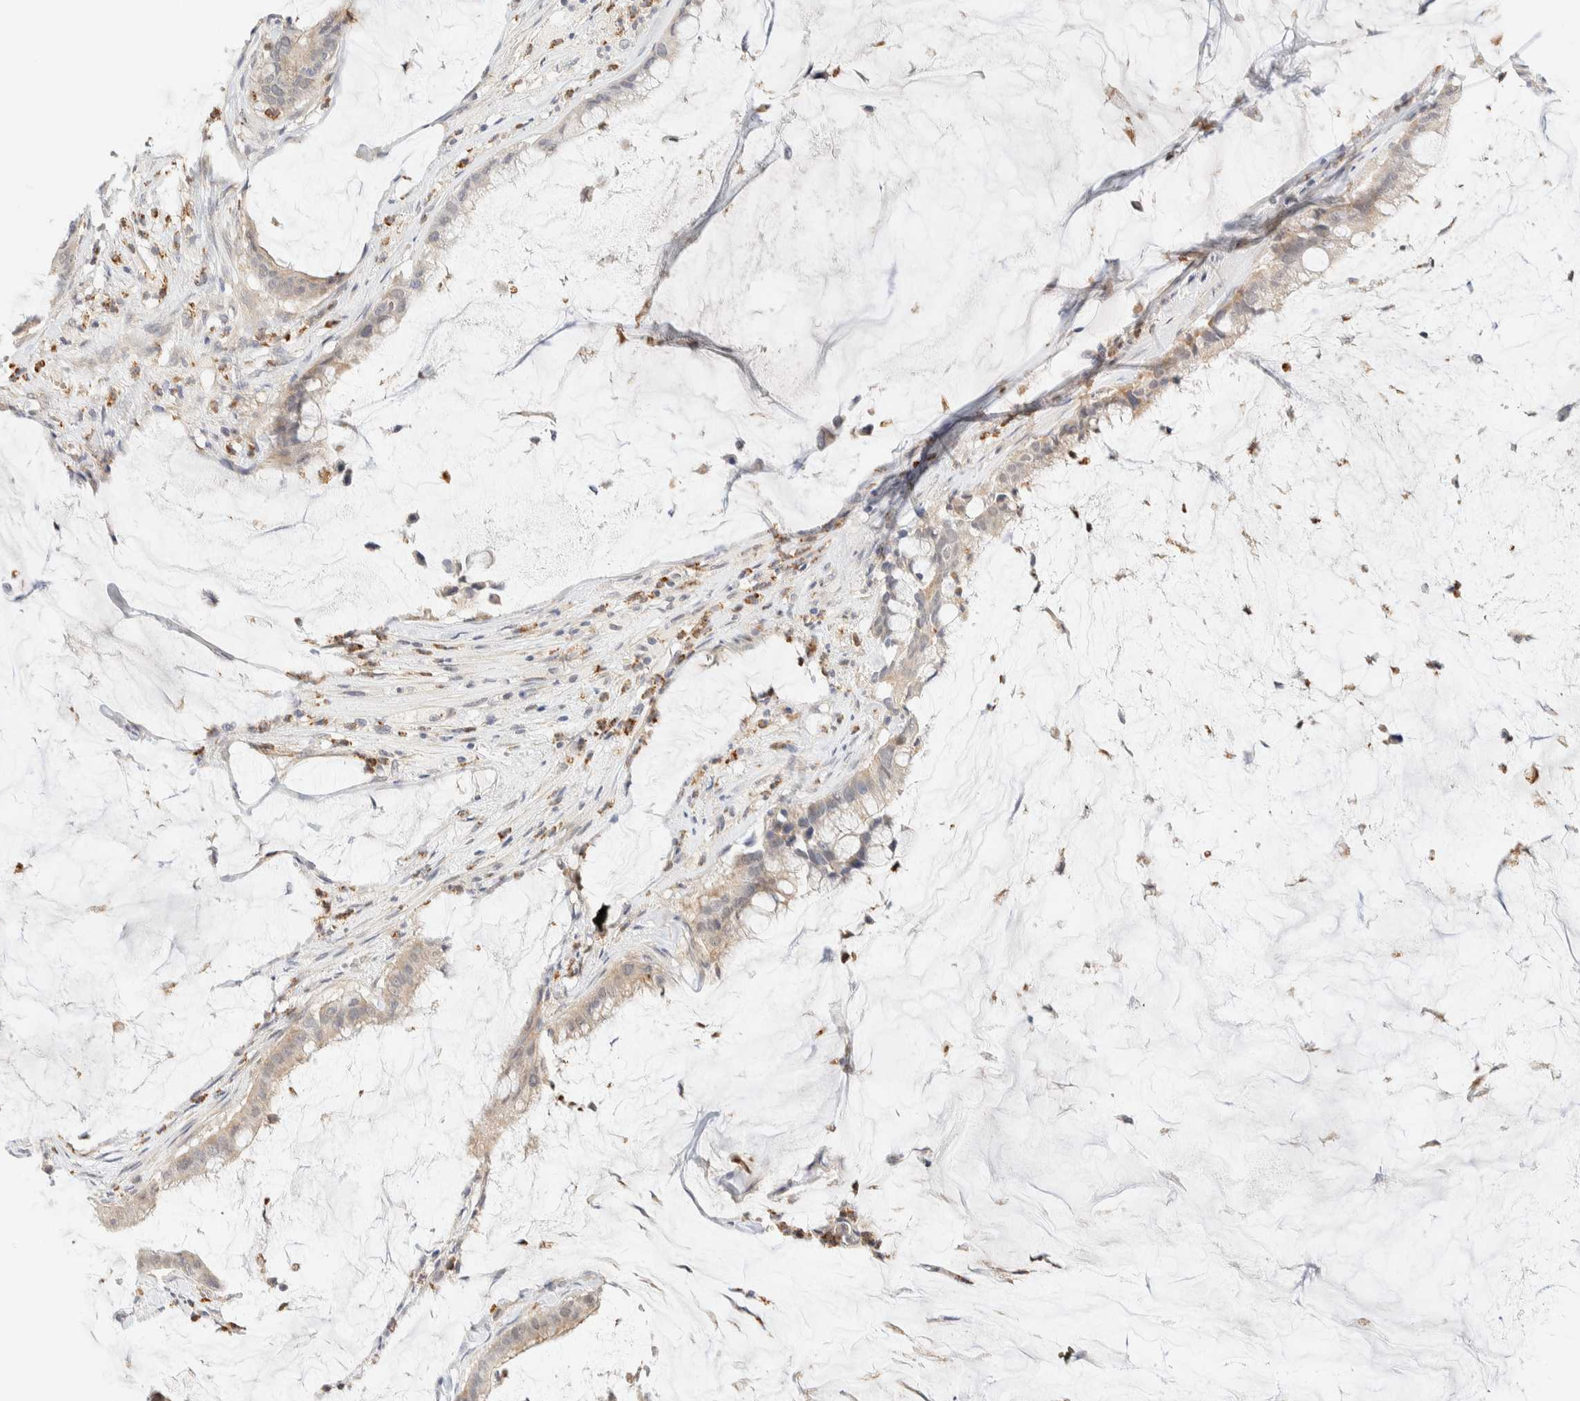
{"staining": {"intensity": "weak", "quantity": "<25%", "location": "cytoplasmic/membranous"}, "tissue": "pancreatic cancer", "cell_type": "Tumor cells", "image_type": "cancer", "snomed": [{"axis": "morphology", "description": "Adenocarcinoma, NOS"}, {"axis": "topography", "description": "Pancreas"}], "caption": "Tumor cells show no significant protein positivity in pancreatic adenocarcinoma. Brightfield microscopy of immunohistochemistry (IHC) stained with DAB (3,3'-diaminobenzidine) (brown) and hematoxylin (blue), captured at high magnification.", "gene": "TNK1", "patient": {"sex": "male", "age": 41}}